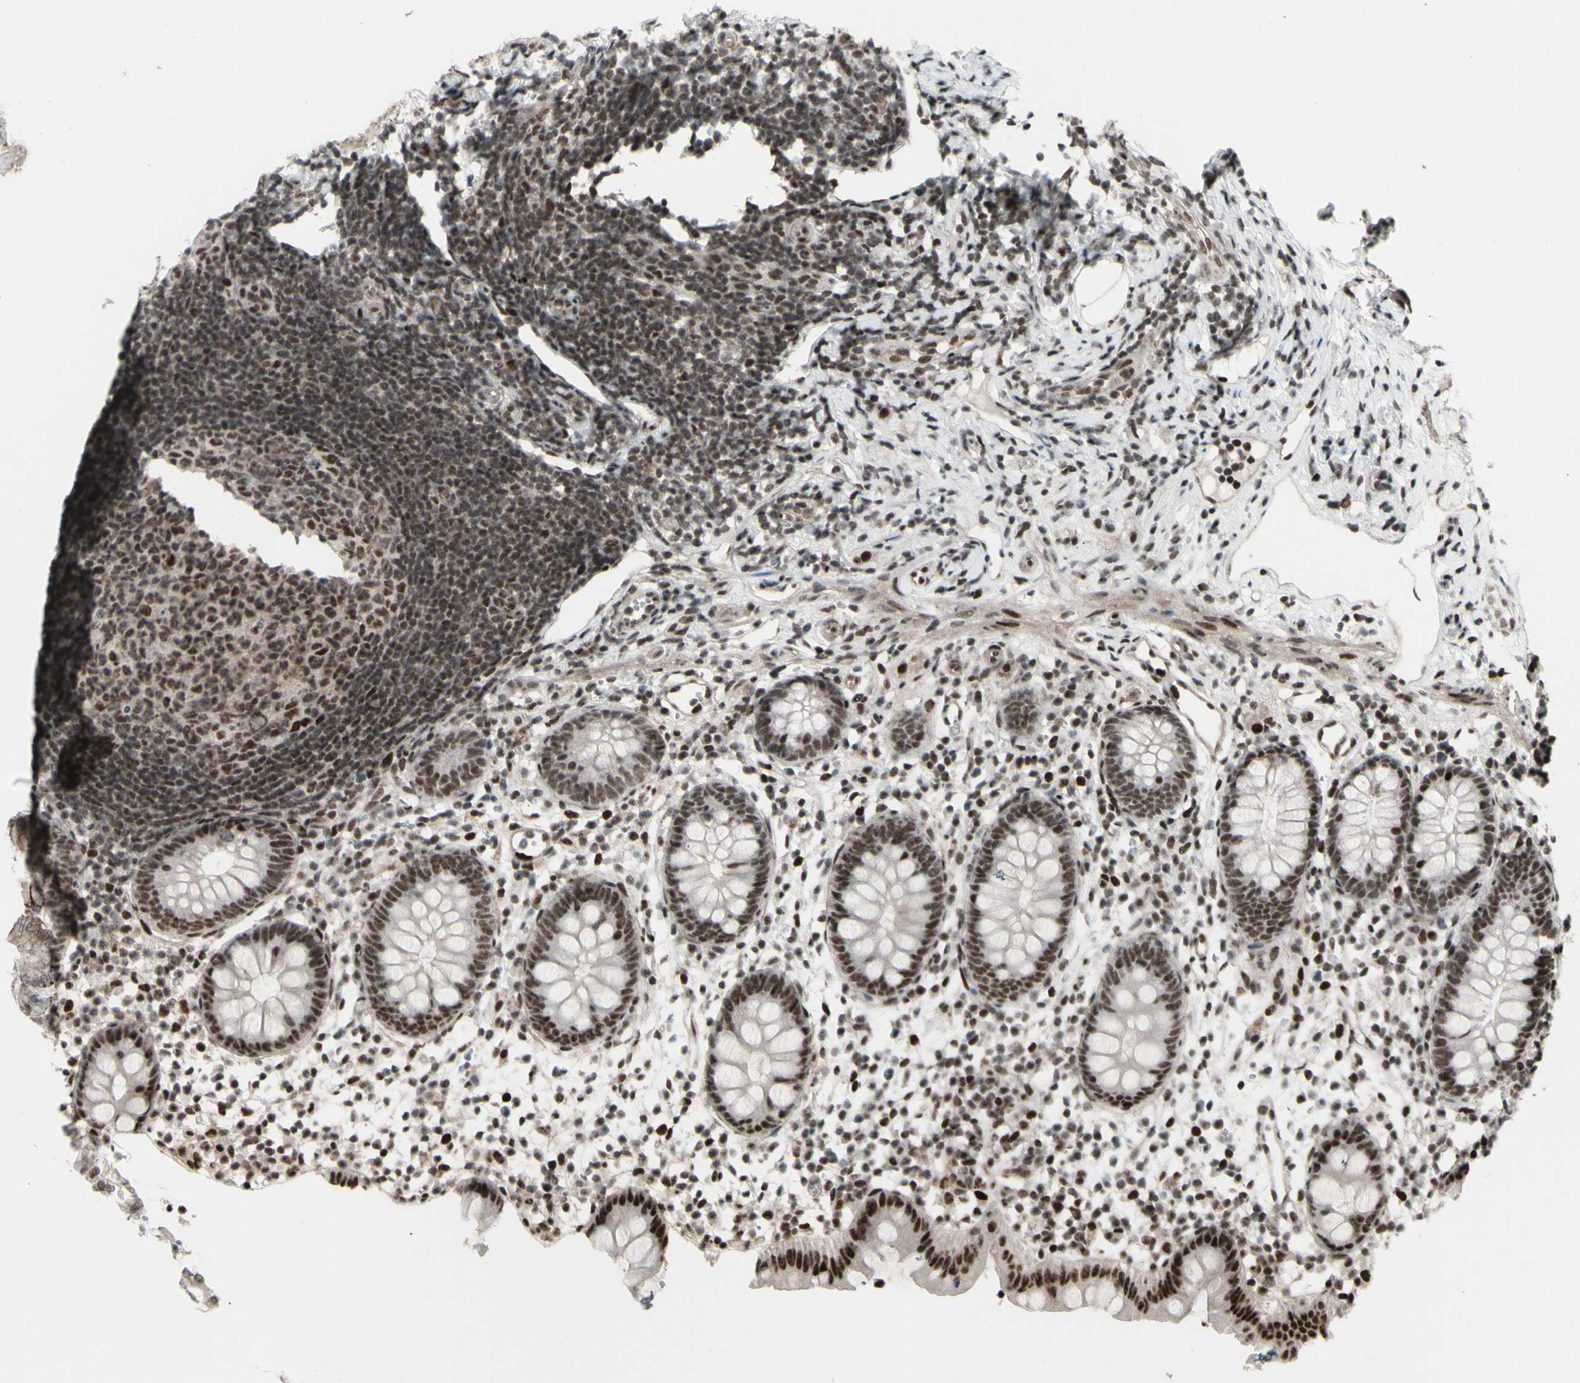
{"staining": {"intensity": "moderate", "quantity": "25%-75%", "location": "nuclear"}, "tissue": "appendix", "cell_type": "Glandular cells", "image_type": "normal", "snomed": [{"axis": "morphology", "description": "Normal tissue, NOS"}, {"axis": "topography", "description": "Appendix"}], "caption": "Immunohistochemistry staining of unremarkable appendix, which demonstrates medium levels of moderate nuclear positivity in about 25%-75% of glandular cells indicating moderate nuclear protein positivity. The staining was performed using DAB (brown) for protein detection and nuclei were counterstained in hematoxylin (blue).", "gene": "SUPT6H", "patient": {"sex": "female", "age": 20}}